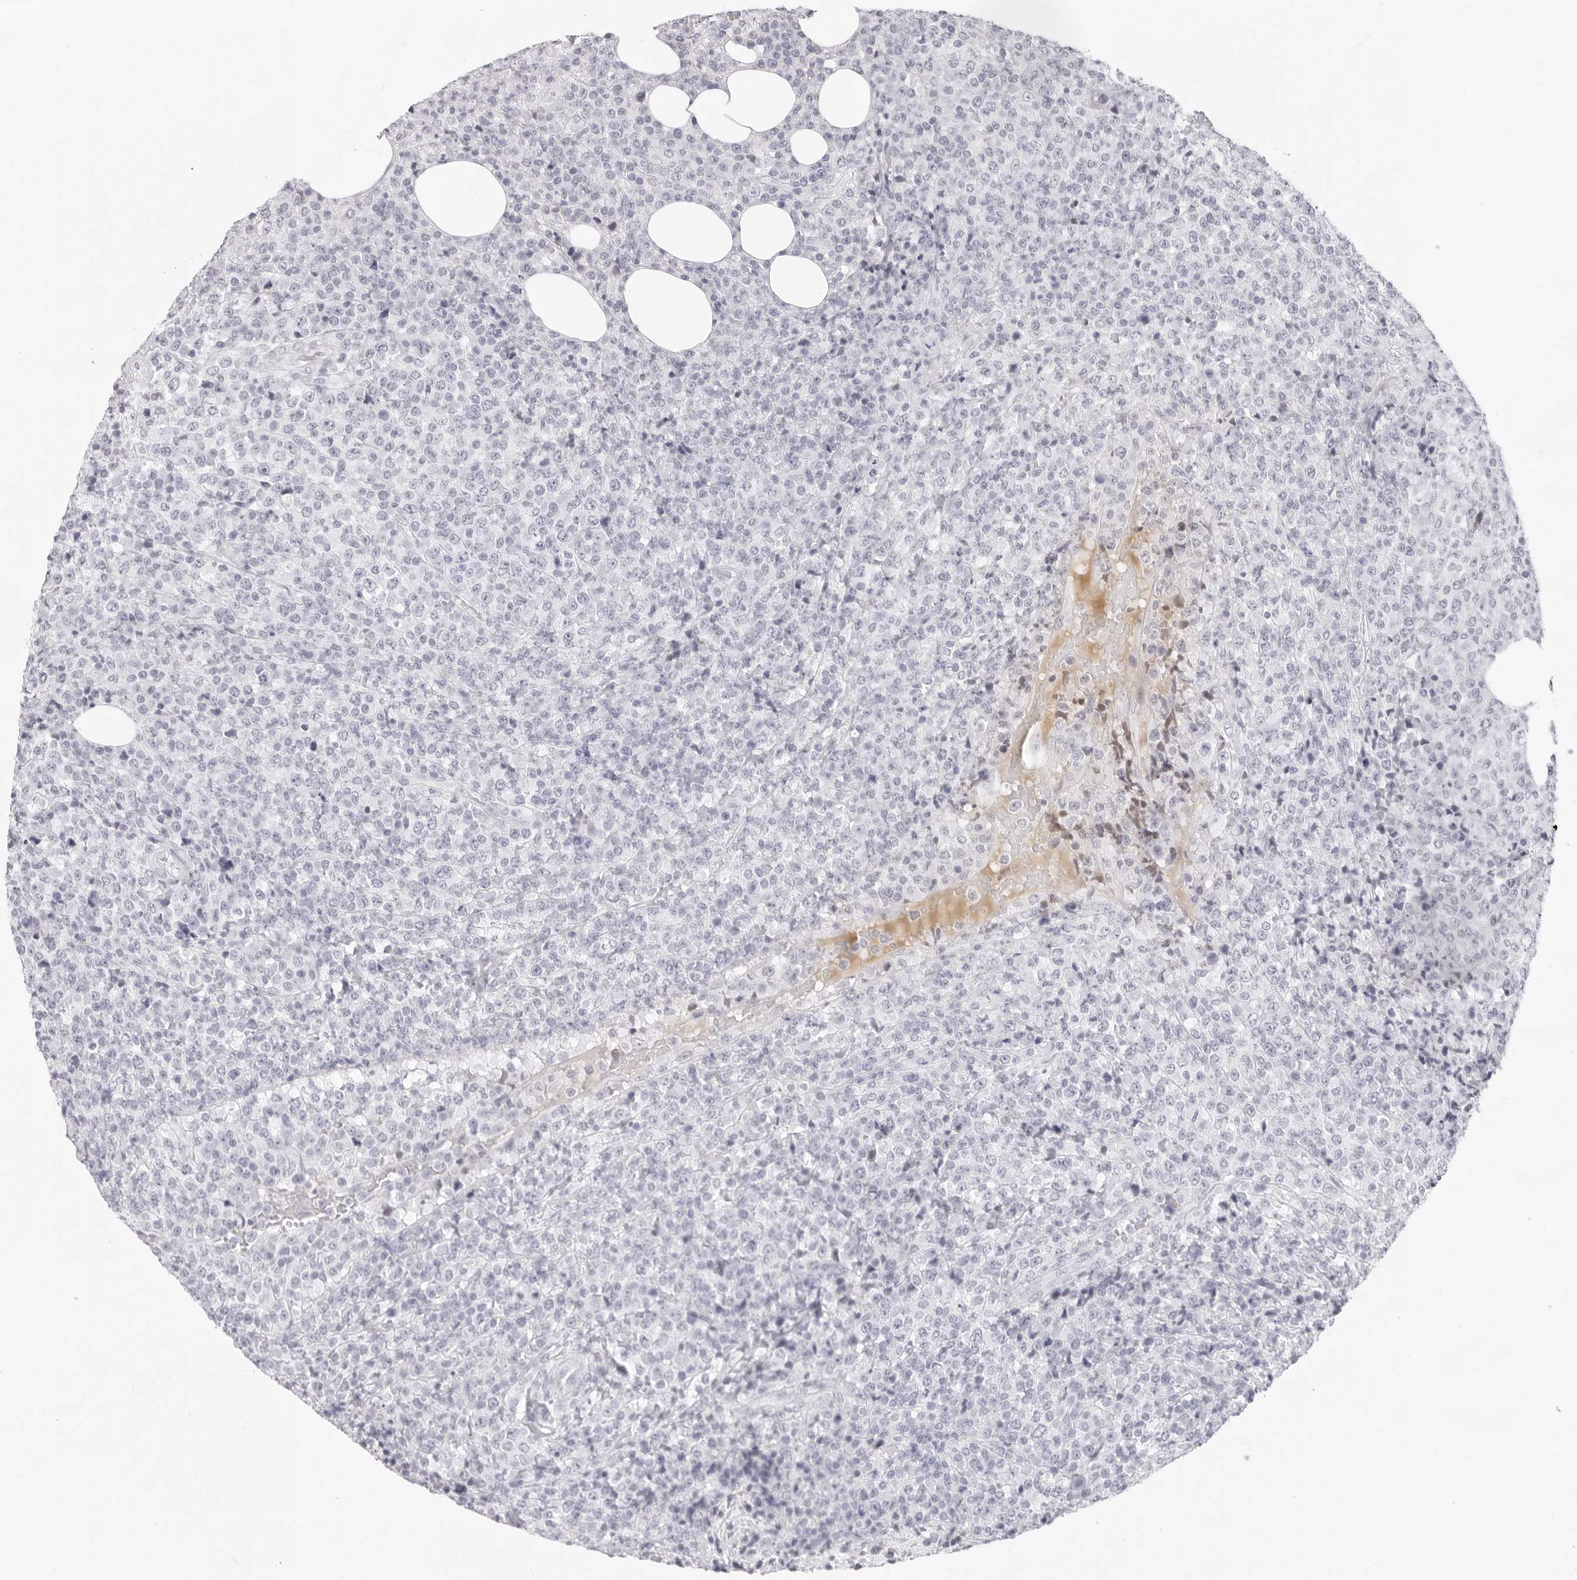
{"staining": {"intensity": "negative", "quantity": "none", "location": "none"}, "tissue": "lymphoma", "cell_type": "Tumor cells", "image_type": "cancer", "snomed": [{"axis": "morphology", "description": "Malignant lymphoma, non-Hodgkin's type, High grade"}, {"axis": "topography", "description": "Lymph node"}], "caption": "Immunohistochemical staining of lymphoma shows no significant staining in tumor cells.", "gene": "CST5", "patient": {"sex": "male", "age": 13}}